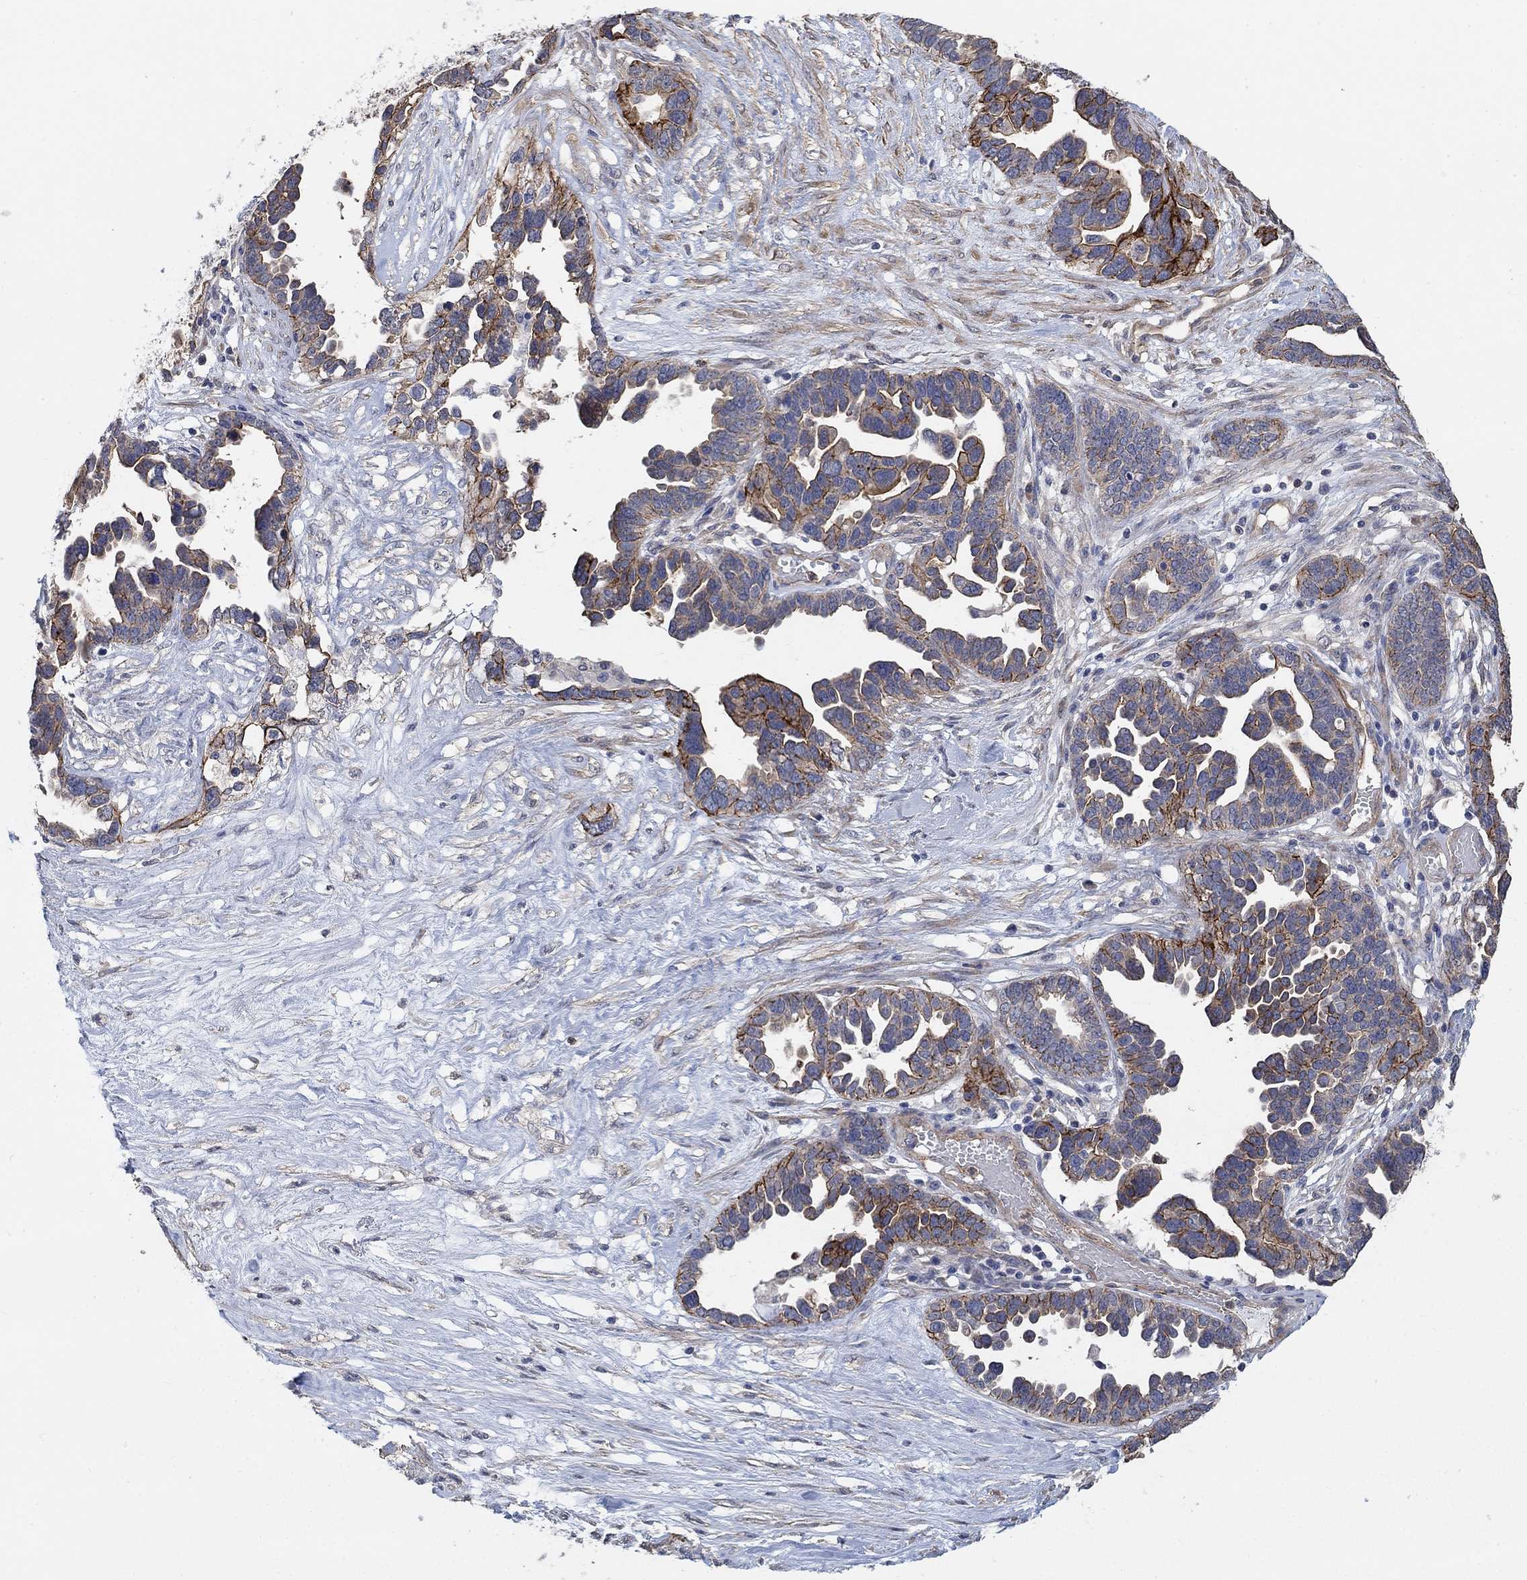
{"staining": {"intensity": "strong", "quantity": "25%-75%", "location": "cytoplasmic/membranous"}, "tissue": "ovarian cancer", "cell_type": "Tumor cells", "image_type": "cancer", "snomed": [{"axis": "morphology", "description": "Cystadenocarcinoma, serous, NOS"}, {"axis": "topography", "description": "Ovary"}], "caption": "Ovarian serous cystadenocarcinoma stained for a protein (brown) shows strong cytoplasmic/membranous positive expression in approximately 25%-75% of tumor cells.", "gene": "SYT16", "patient": {"sex": "female", "age": 54}}